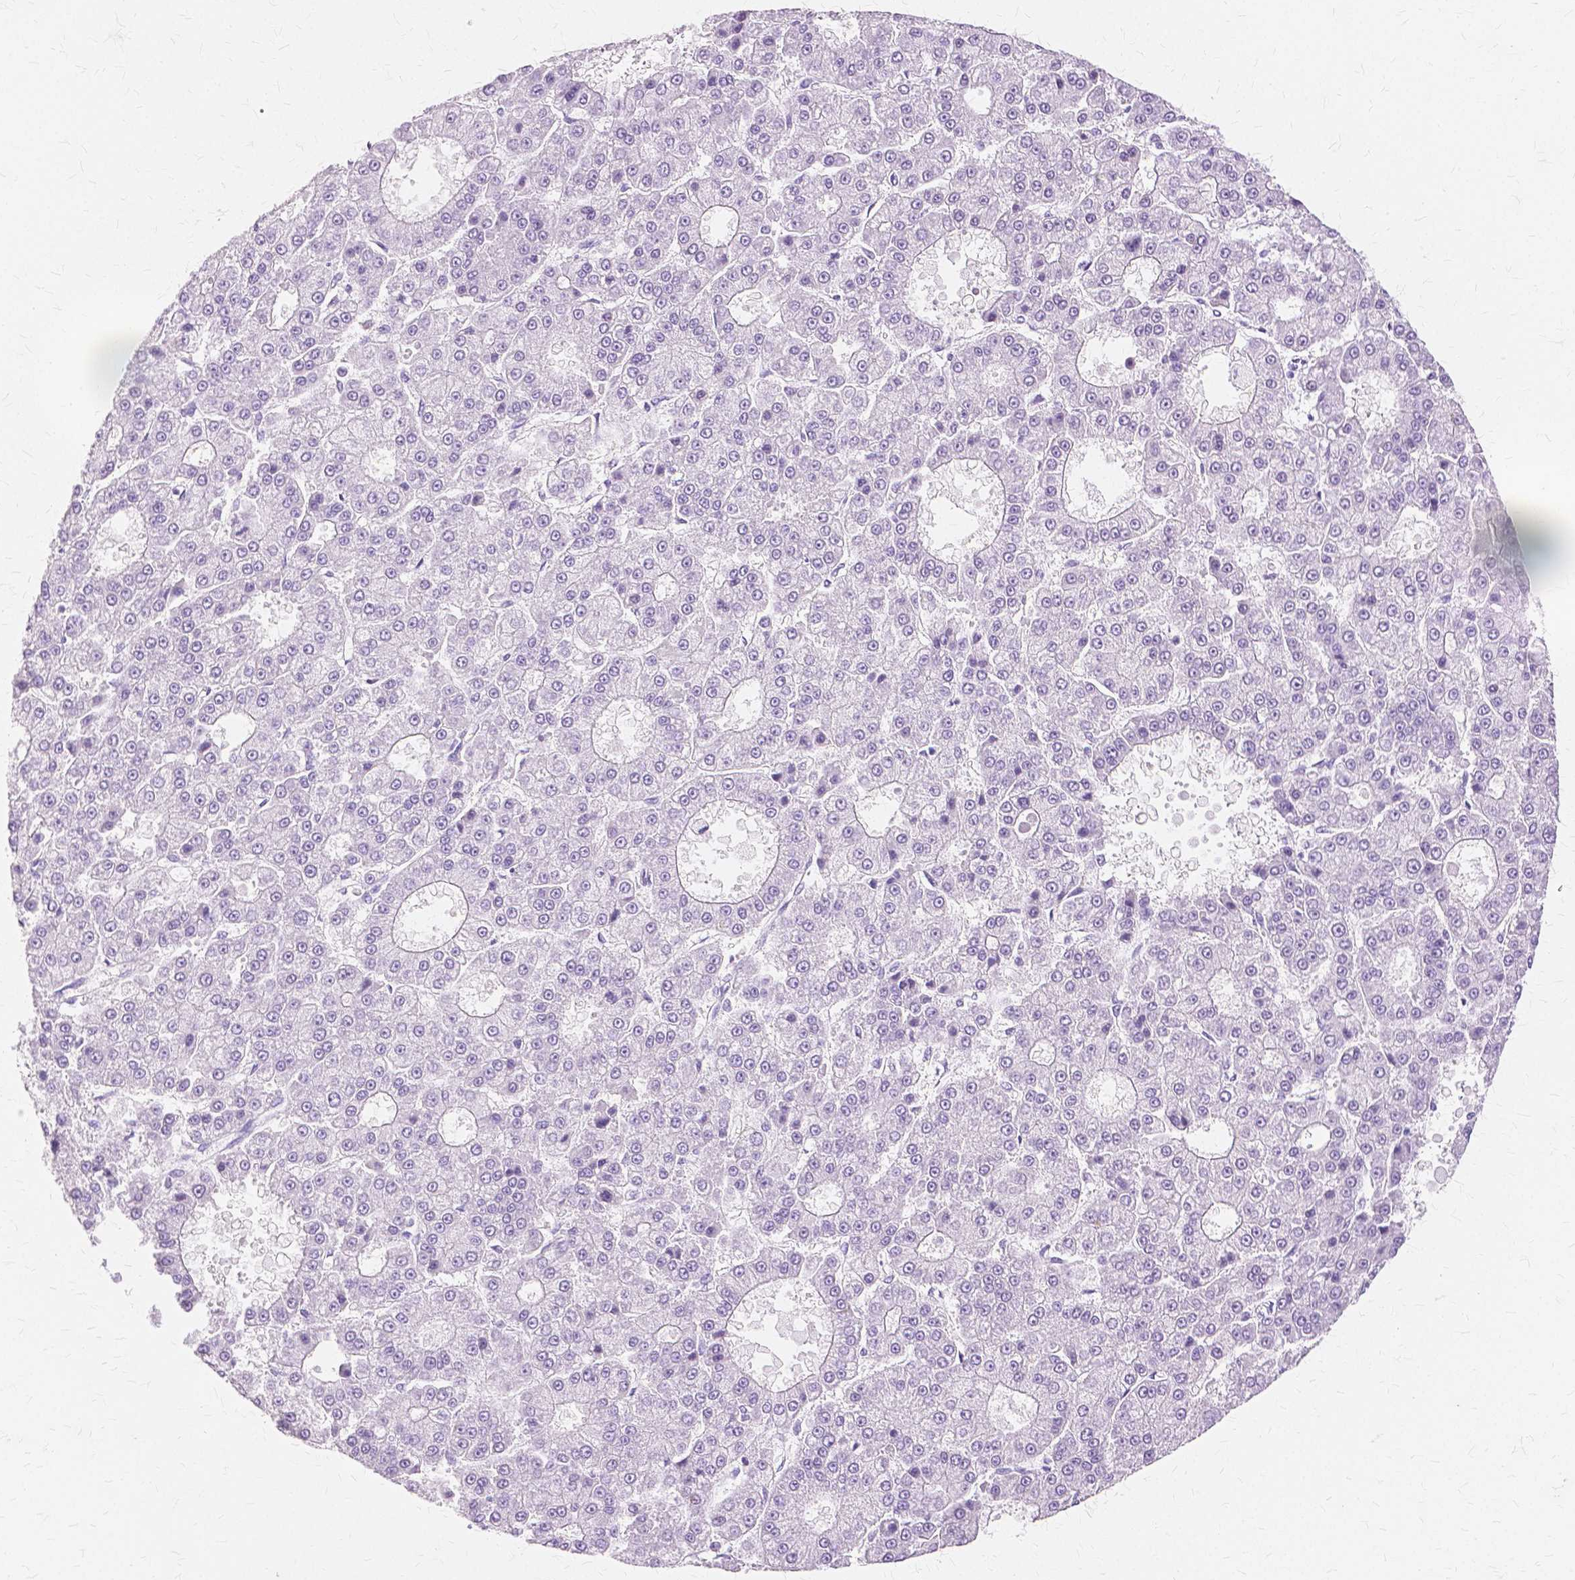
{"staining": {"intensity": "negative", "quantity": "none", "location": "none"}, "tissue": "liver cancer", "cell_type": "Tumor cells", "image_type": "cancer", "snomed": [{"axis": "morphology", "description": "Carcinoma, Hepatocellular, NOS"}, {"axis": "topography", "description": "Liver"}], "caption": "Immunohistochemical staining of liver cancer reveals no significant positivity in tumor cells.", "gene": "TGM1", "patient": {"sex": "male", "age": 70}}